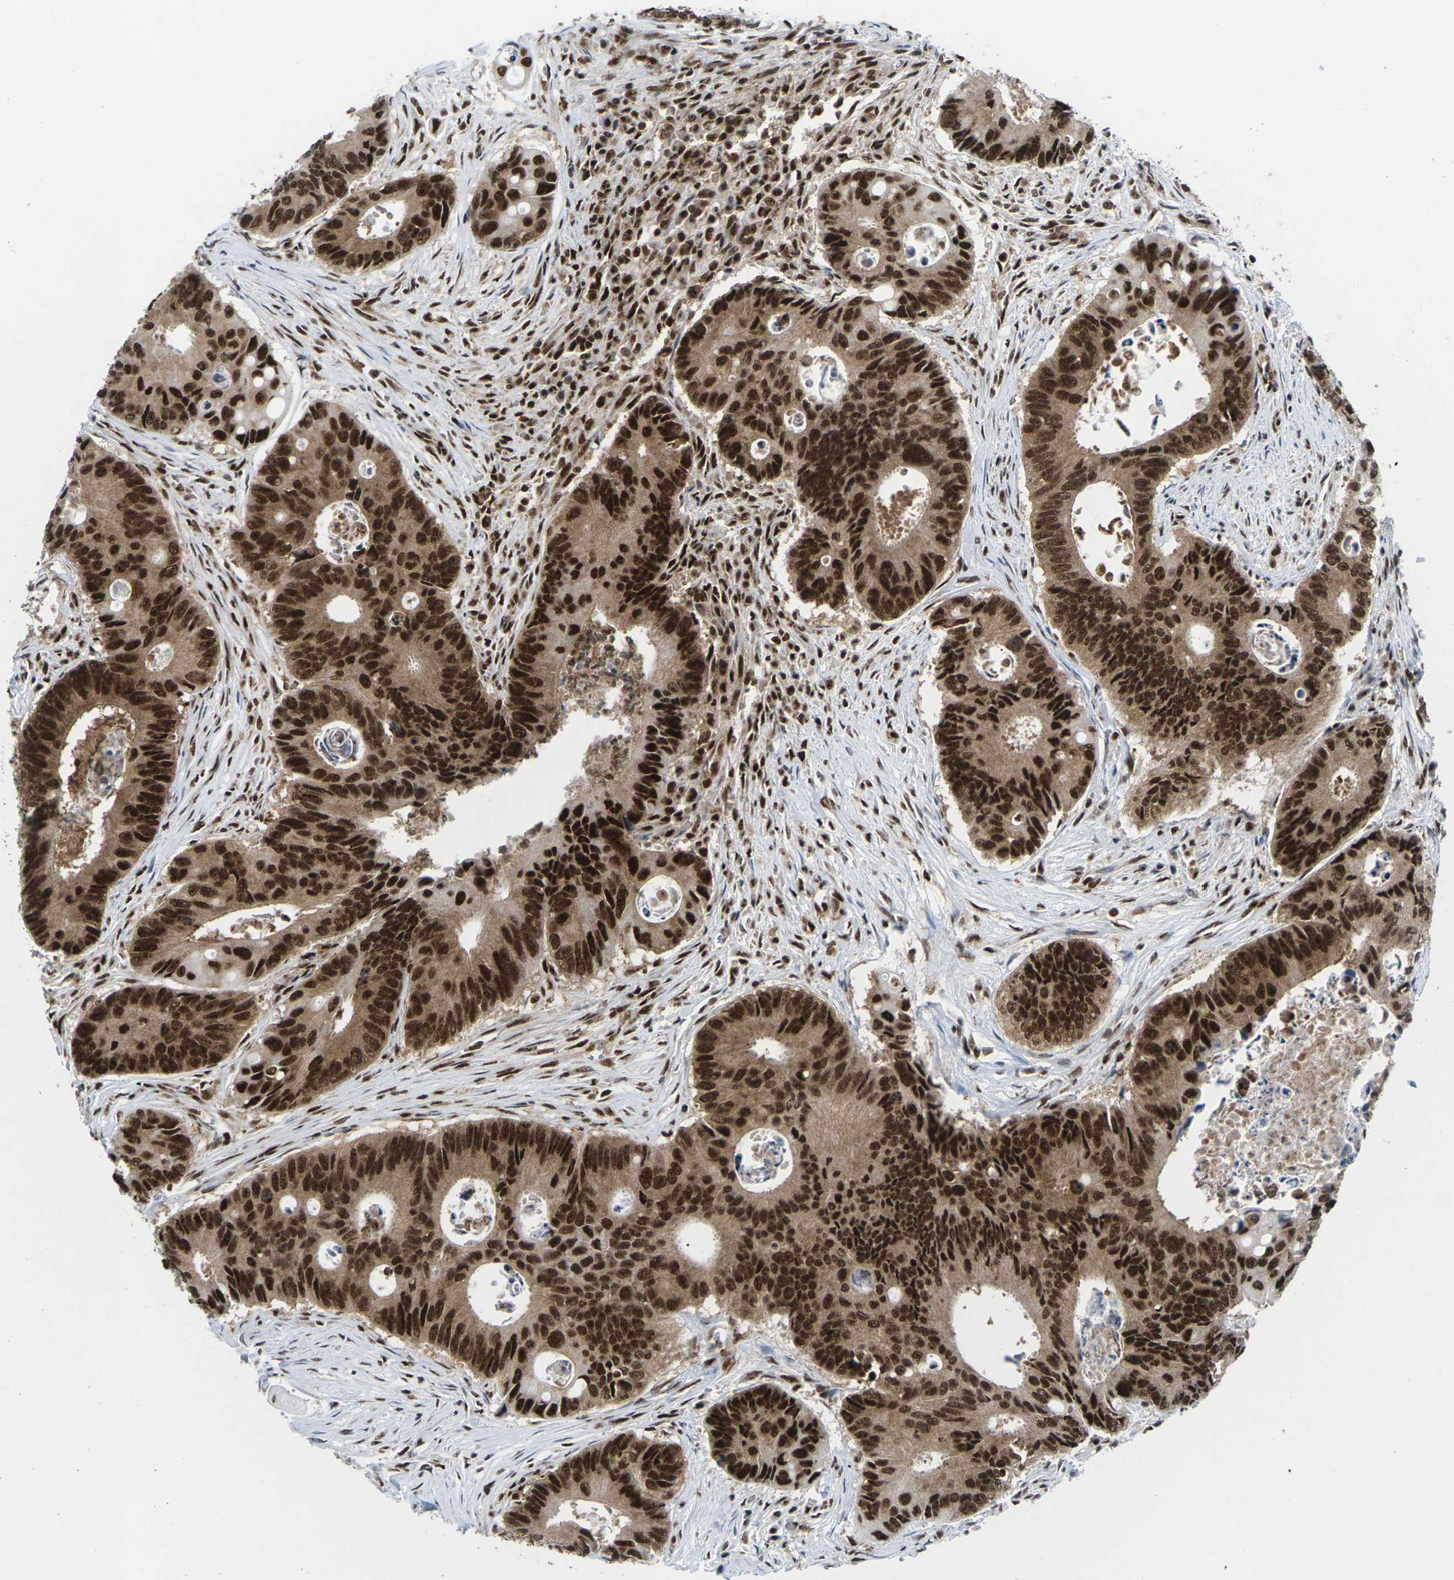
{"staining": {"intensity": "strong", "quantity": ">75%", "location": "cytoplasmic/membranous,nuclear"}, "tissue": "colorectal cancer", "cell_type": "Tumor cells", "image_type": "cancer", "snomed": [{"axis": "morphology", "description": "Inflammation, NOS"}, {"axis": "morphology", "description": "Adenocarcinoma, NOS"}, {"axis": "topography", "description": "Colon"}], "caption": "IHC image of neoplastic tissue: adenocarcinoma (colorectal) stained using immunohistochemistry (IHC) exhibits high levels of strong protein expression localized specifically in the cytoplasmic/membranous and nuclear of tumor cells, appearing as a cytoplasmic/membranous and nuclear brown color.", "gene": "MAGOH", "patient": {"sex": "male", "age": 72}}